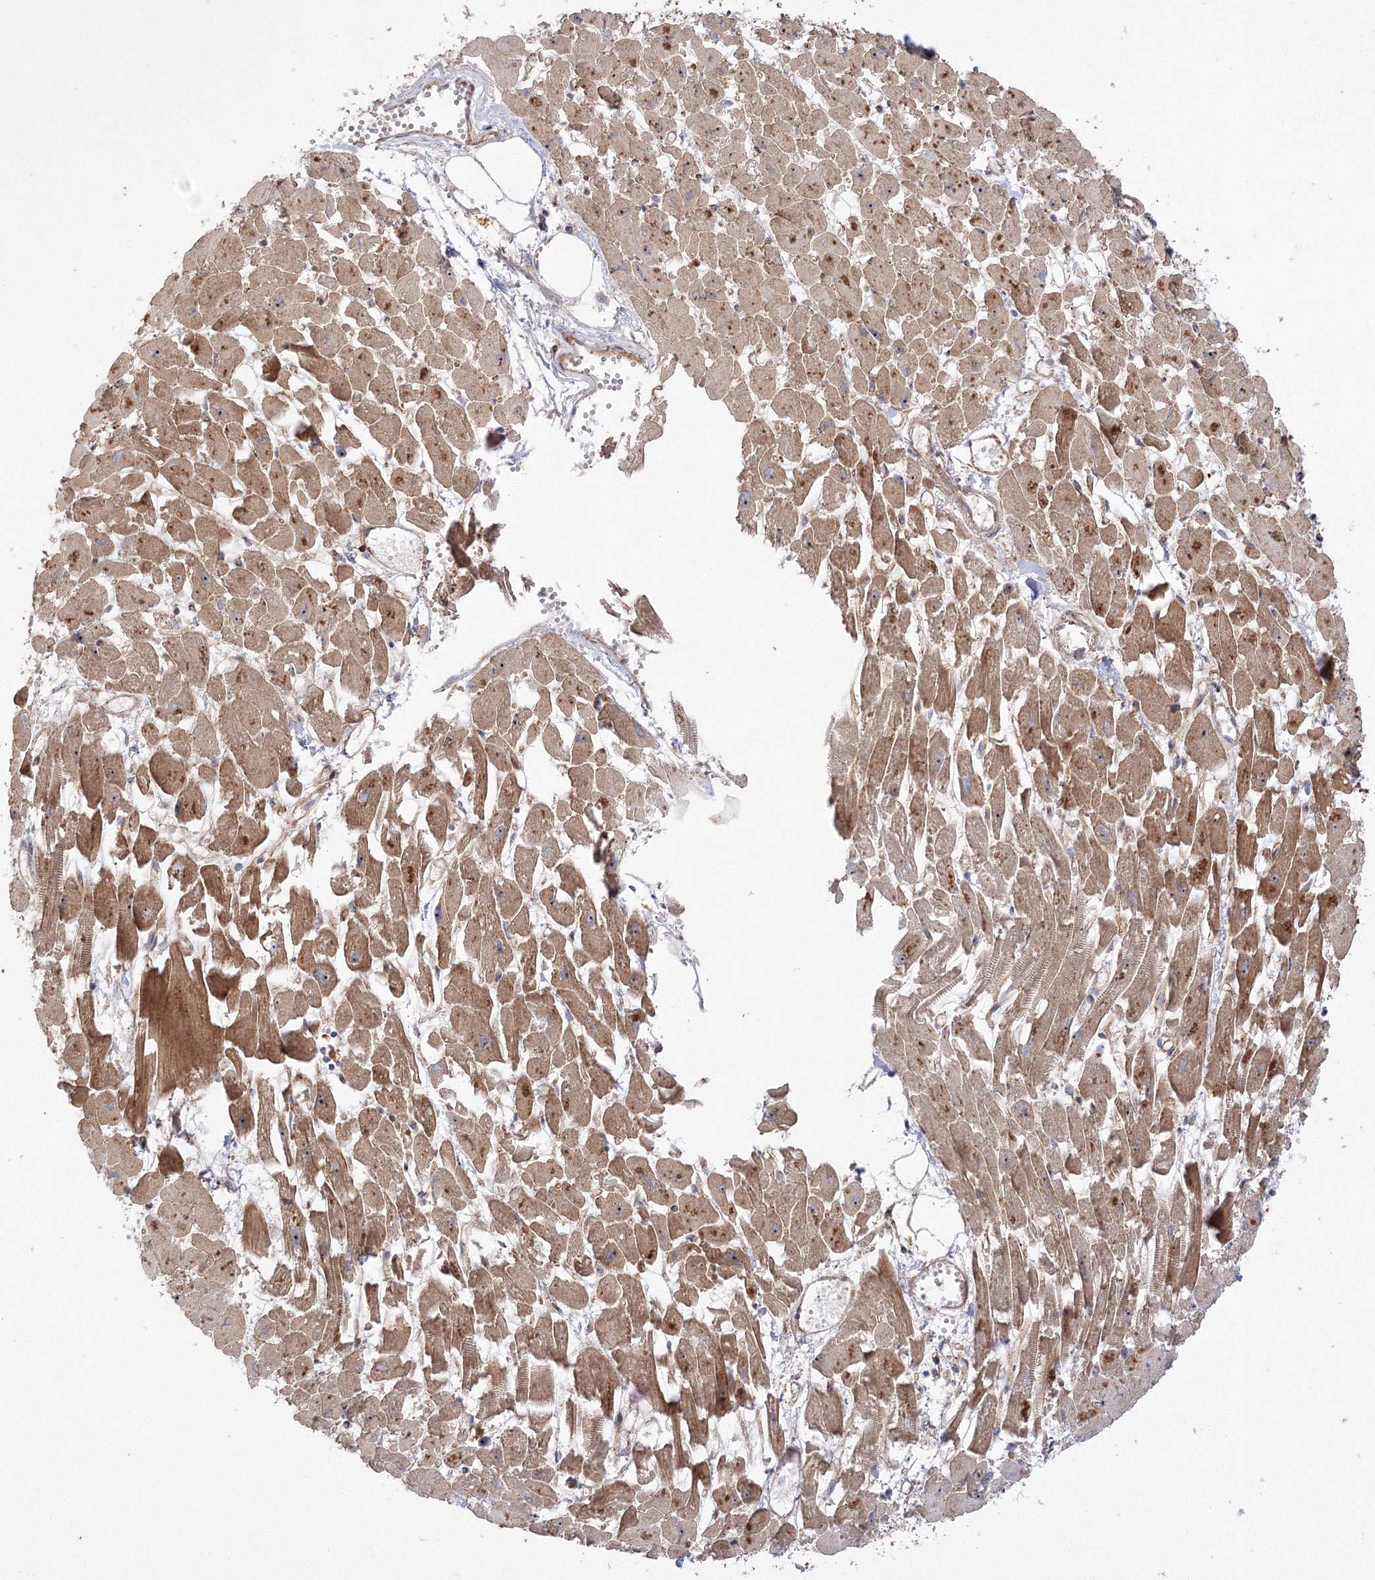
{"staining": {"intensity": "moderate", "quantity": ">75%", "location": "cytoplasmic/membranous,nuclear"}, "tissue": "heart muscle", "cell_type": "Cardiomyocytes", "image_type": "normal", "snomed": [{"axis": "morphology", "description": "Normal tissue, NOS"}, {"axis": "topography", "description": "Heart"}], "caption": "Moderate cytoplasmic/membranous,nuclear staining is identified in about >75% of cardiomyocytes in normal heart muscle.", "gene": "NPM3", "patient": {"sex": "female", "age": 64}}